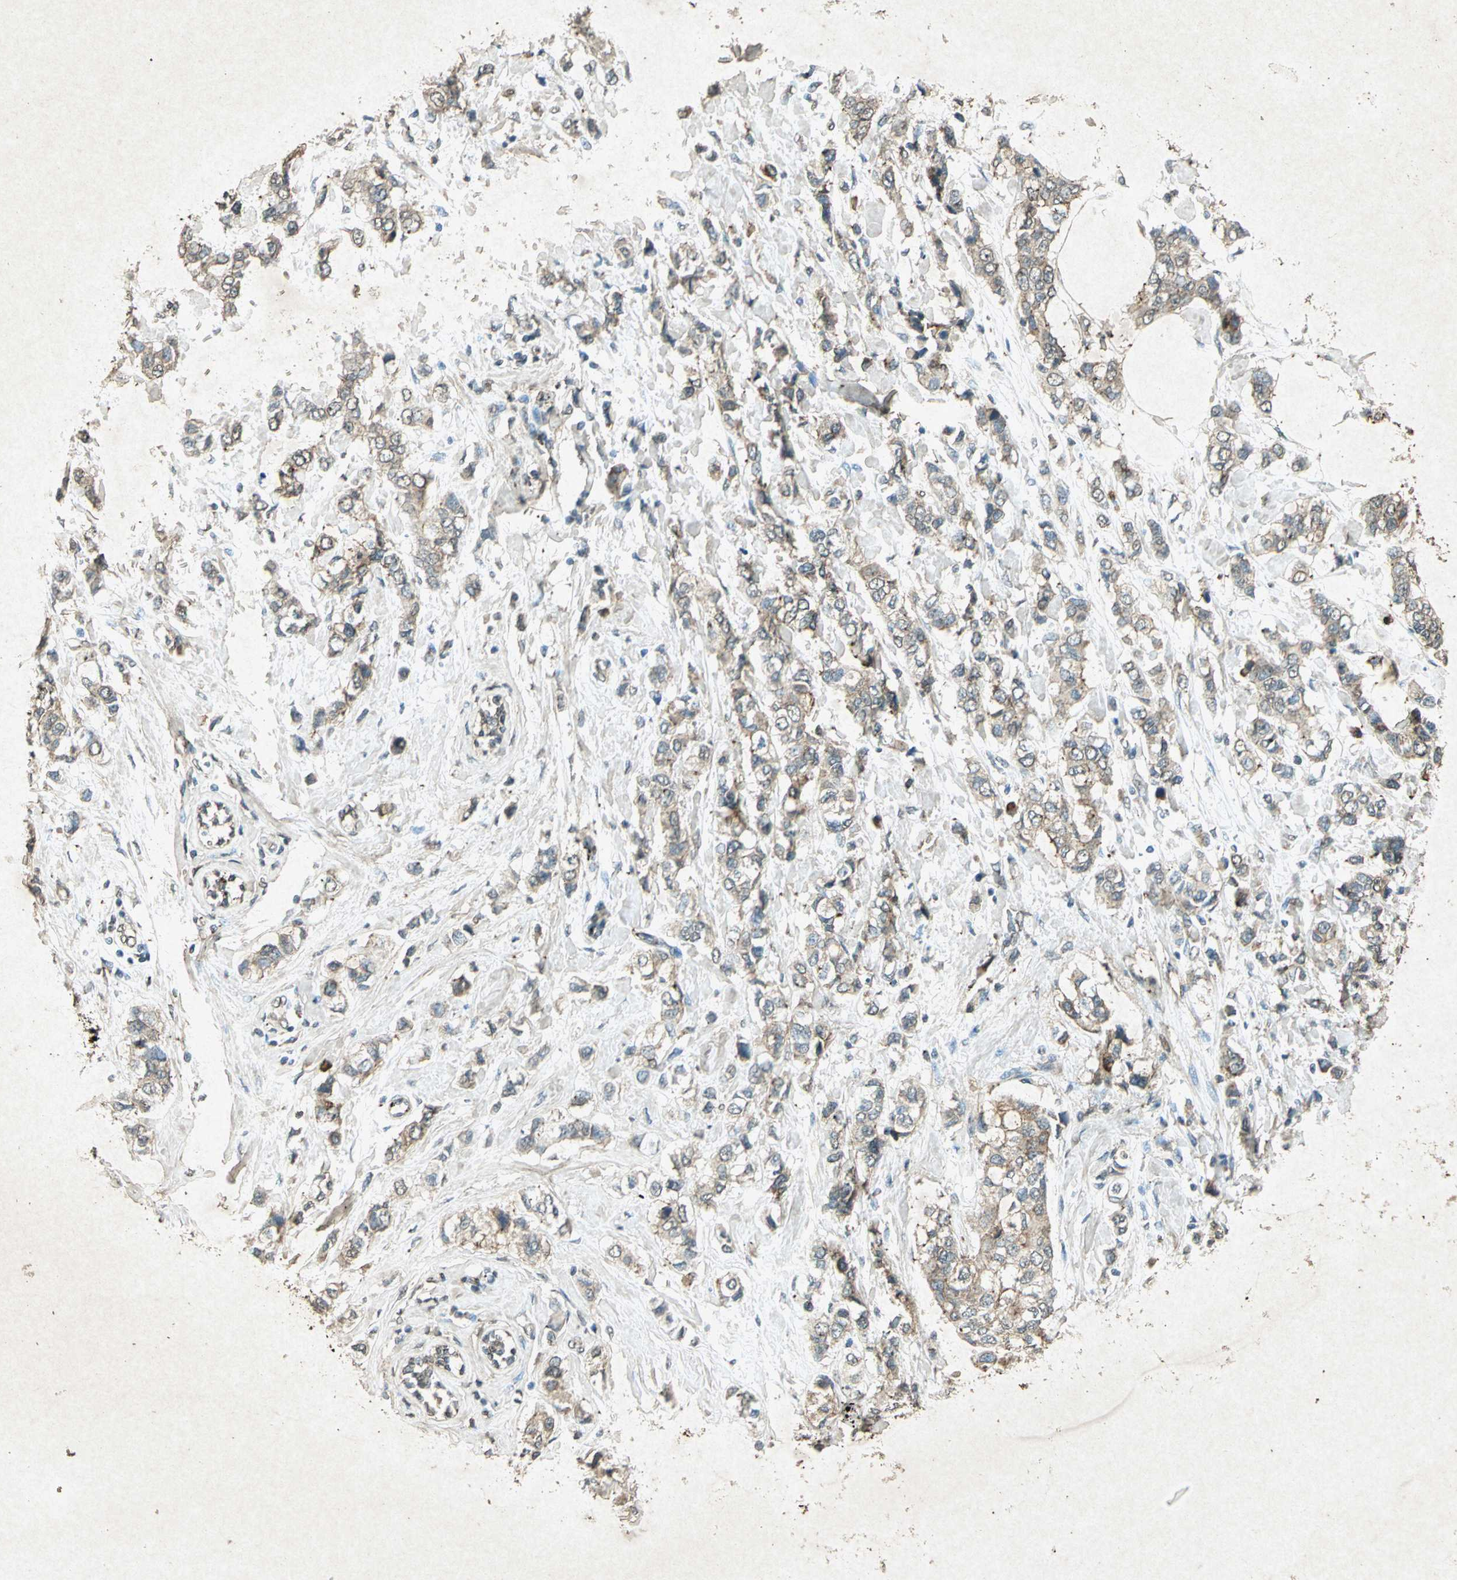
{"staining": {"intensity": "moderate", "quantity": "25%-75%", "location": "cytoplasmic/membranous"}, "tissue": "breast cancer", "cell_type": "Tumor cells", "image_type": "cancer", "snomed": [{"axis": "morphology", "description": "Duct carcinoma"}, {"axis": "topography", "description": "Breast"}], "caption": "The immunohistochemical stain shows moderate cytoplasmic/membranous positivity in tumor cells of intraductal carcinoma (breast) tissue.", "gene": "PSEN1", "patient": {"sex": "female", "age": 50}}